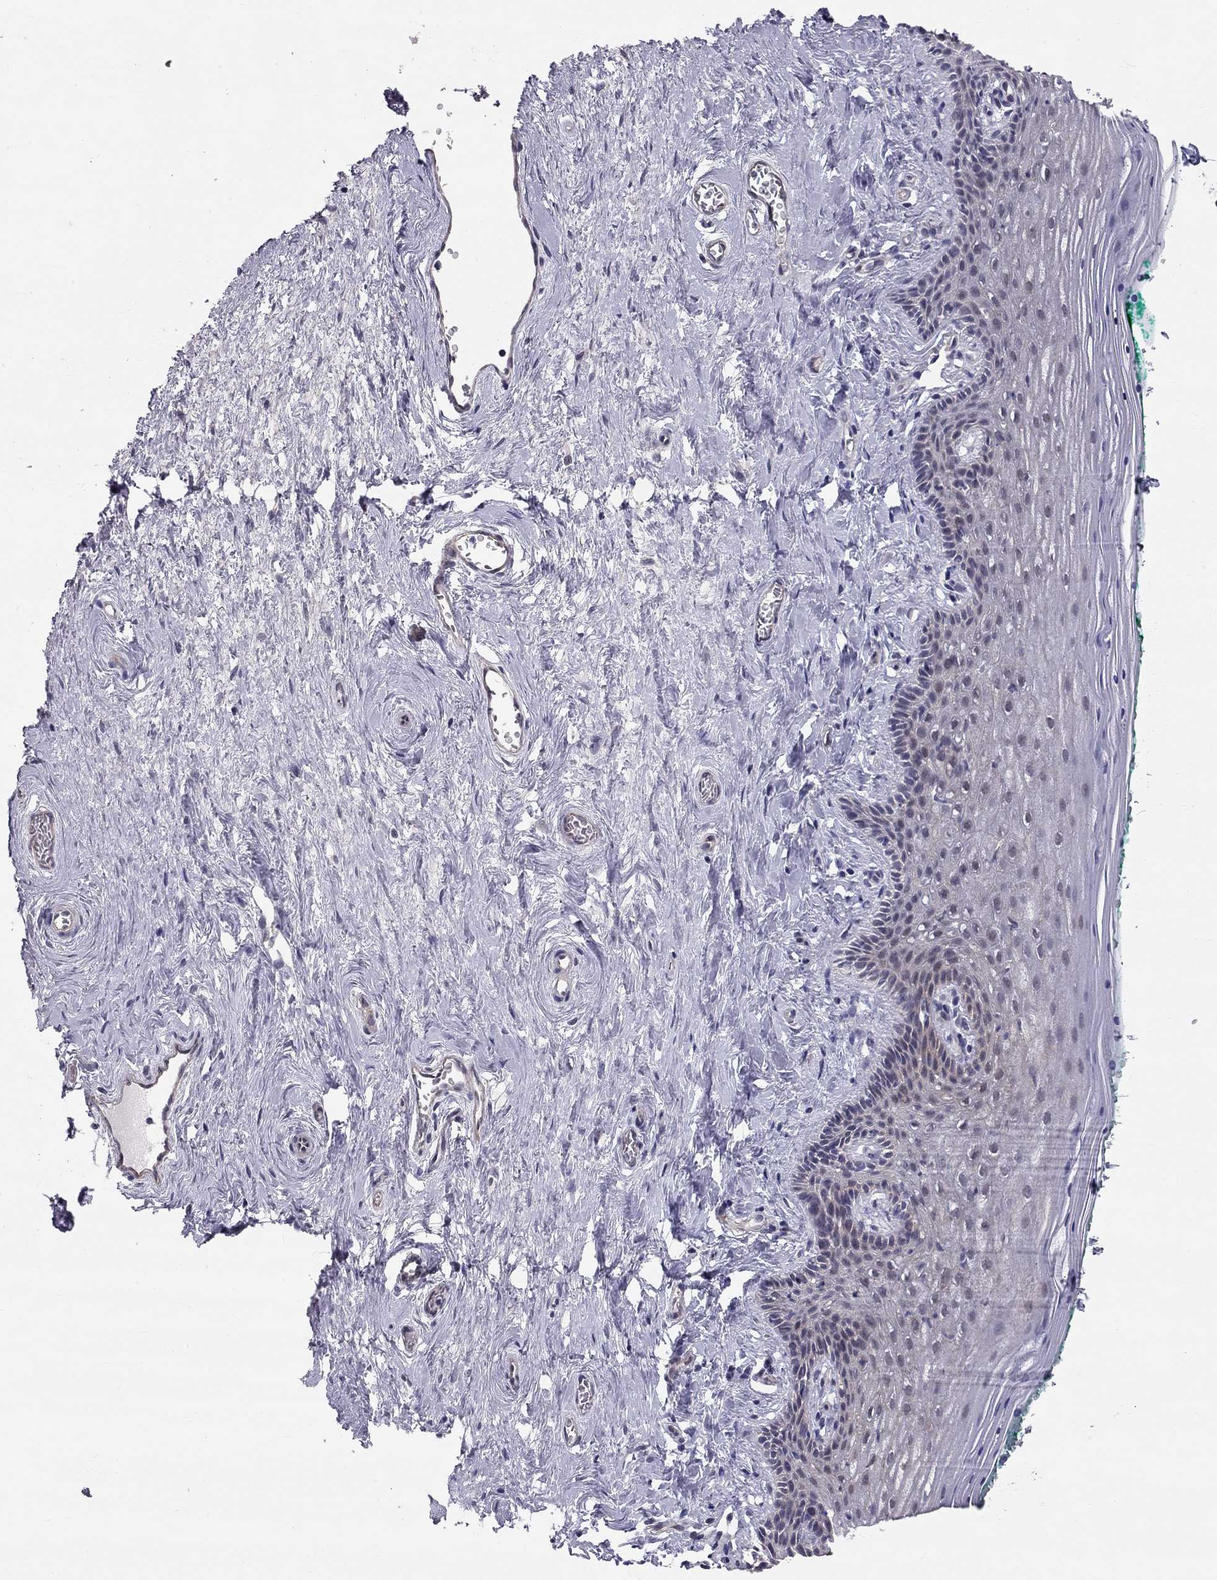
{"staining": {"intensity": "negative", "quantity": "none", "location": "none"}, "tissue": "vagina", "cell_type": "Squamous epithelial cells", "image_type": "normal", "snomed": [{"axis": "morphology", "description": "Normal tissue, NOS"}, {"axis": "topography", "description": "Vagina"}], "caption": "IHC of unremarkable human vagina displays no positivity in squamous epithelial cells.", "gene": "GJB4", "patient": {"sex": "female", "age": 45}}